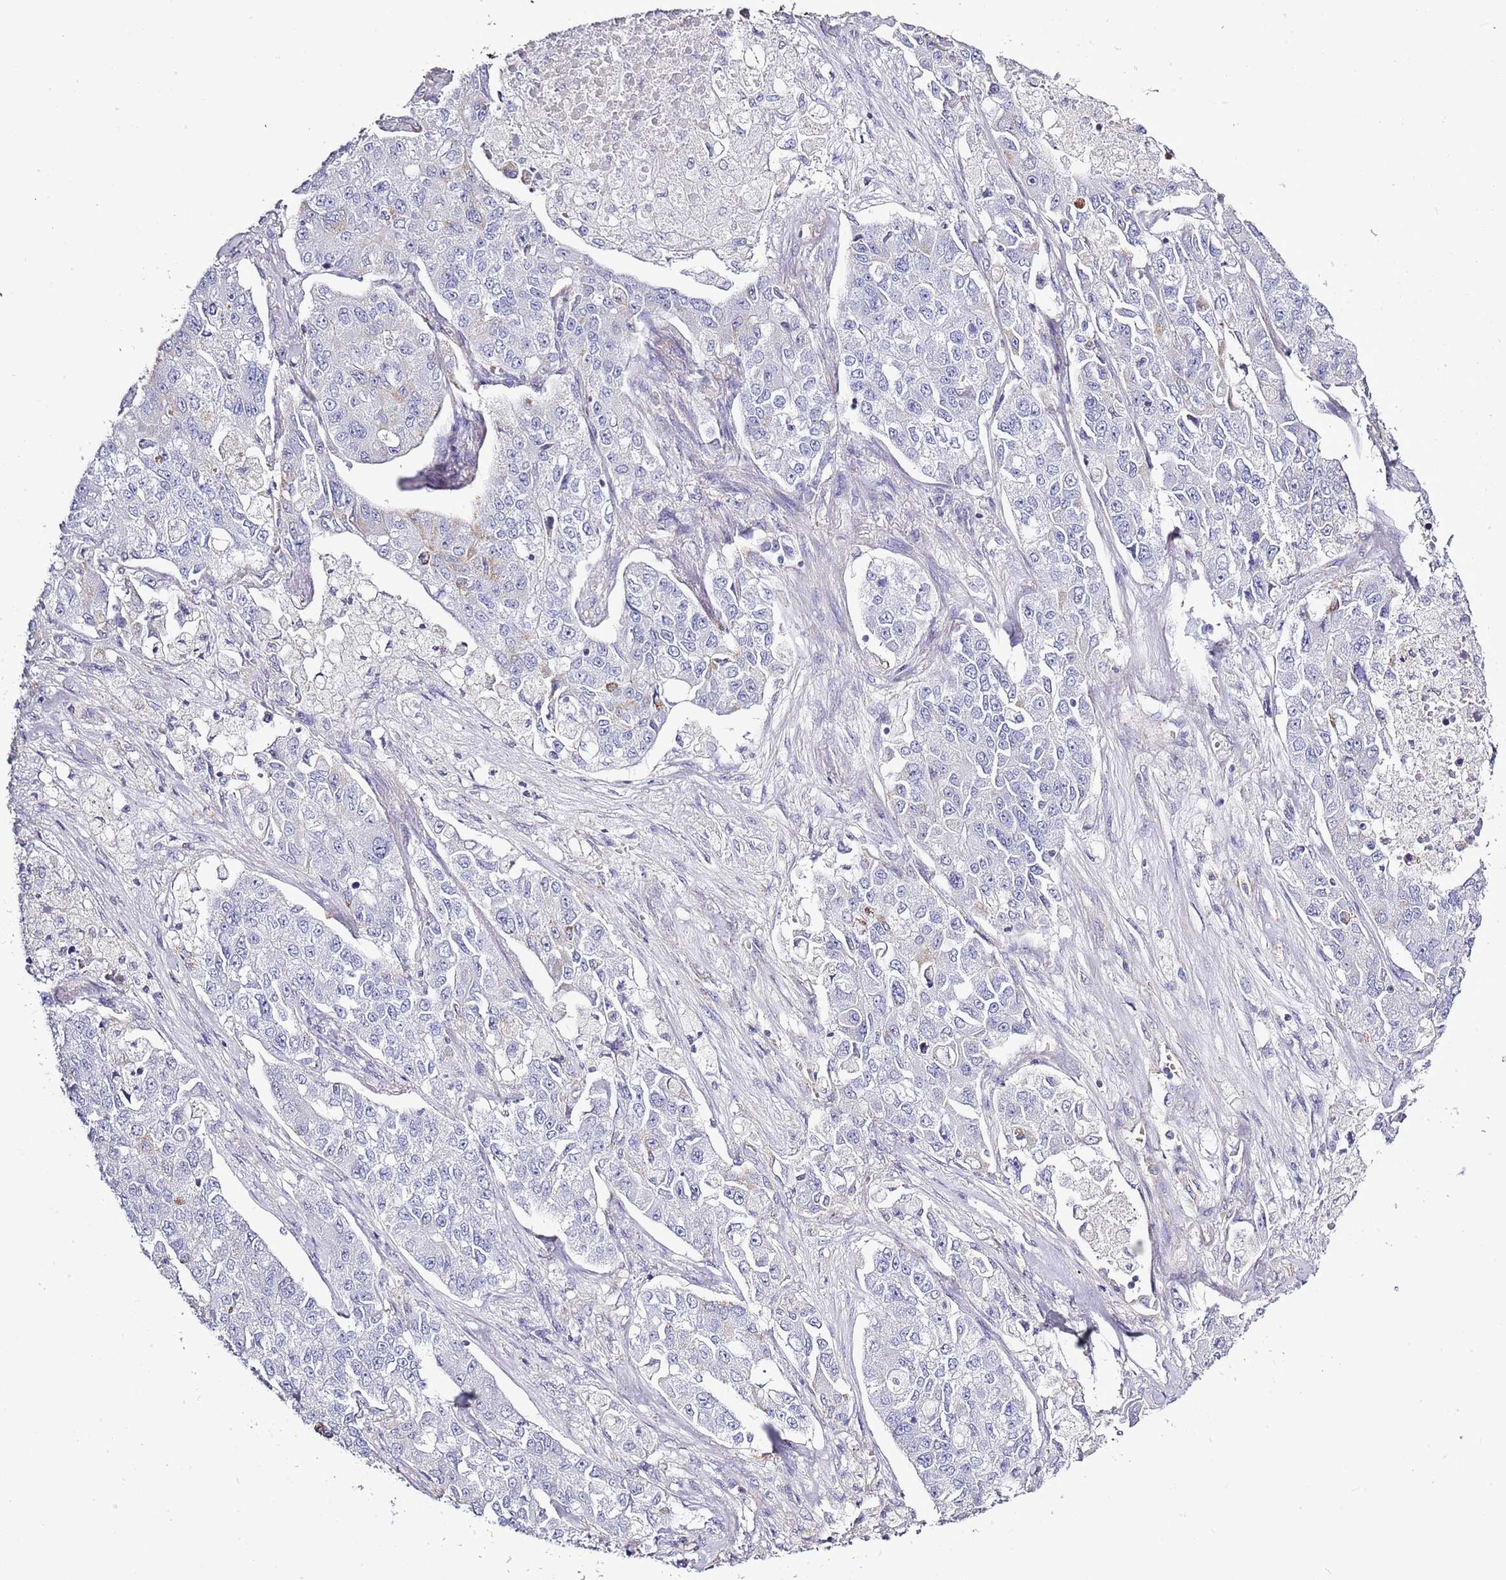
{"staining": {"intensity": "negative", "quantity": "none", "location": "none"}, "tissue": "lung cancer", "cell_type": "Tumor cells", "image_type": "cancer", "snomed": [{"axis": "morphology", "description": "Adenocarcinoma, NOS"}, {"axis": "topography", "description": "Lung"}], "caption": "Histopathology image shows no significant protein expression in tumor cells of adenocarcinoma (lung).", "gene": "SLC23A1", "patient": {"sex": "male", "age": 49}}